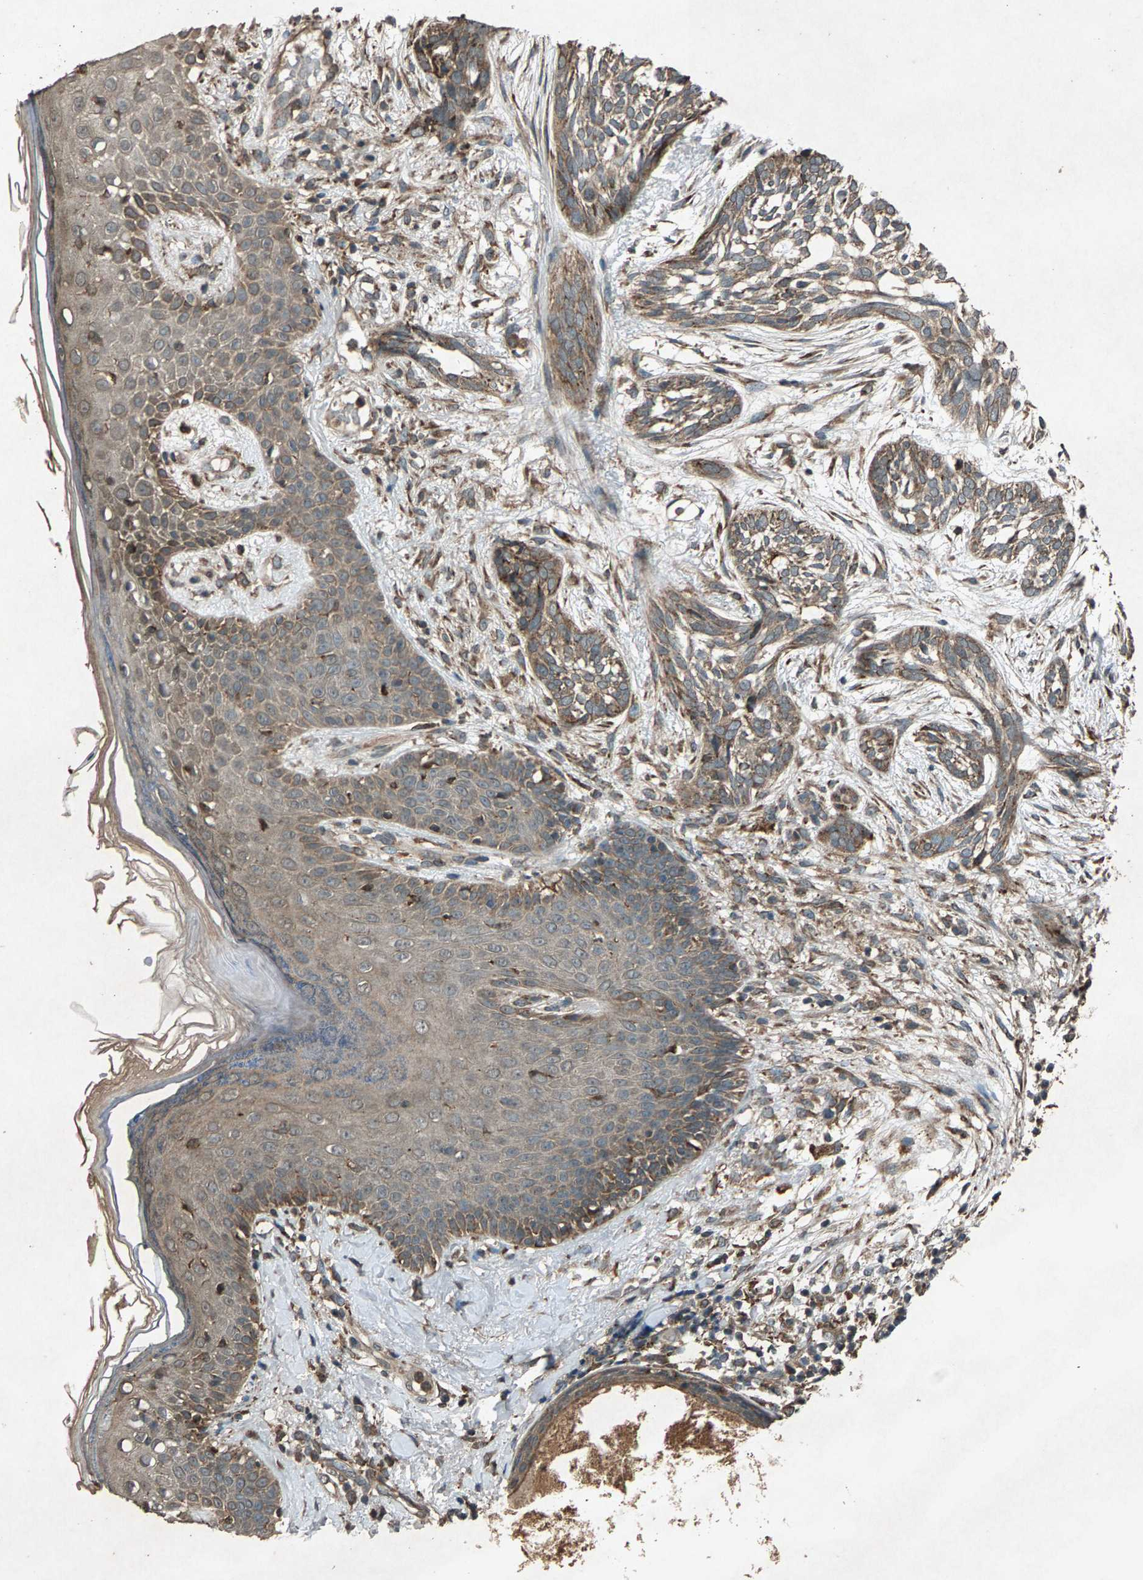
{"staining": {"intensity": "moderate", "quantity": ">75%", "location": "cytoplasmic/membranous"}, "tissue": "skin cancer", "cell_type": "Tumor cells", "image_type": "cancer", "snomed": [{"axis": "morphology", "description": "Basal cell carcinoma"}, {"axis": "topography", "description": "Skin"}], "caption": "Protein staining of basal cell carcinoma (skin) tissue displays moderate cytoplasmic/membranous staining in approximately >75% of tumor cells.", "gene": "CALR", "patient": {"sex": "female", "age": 88}}